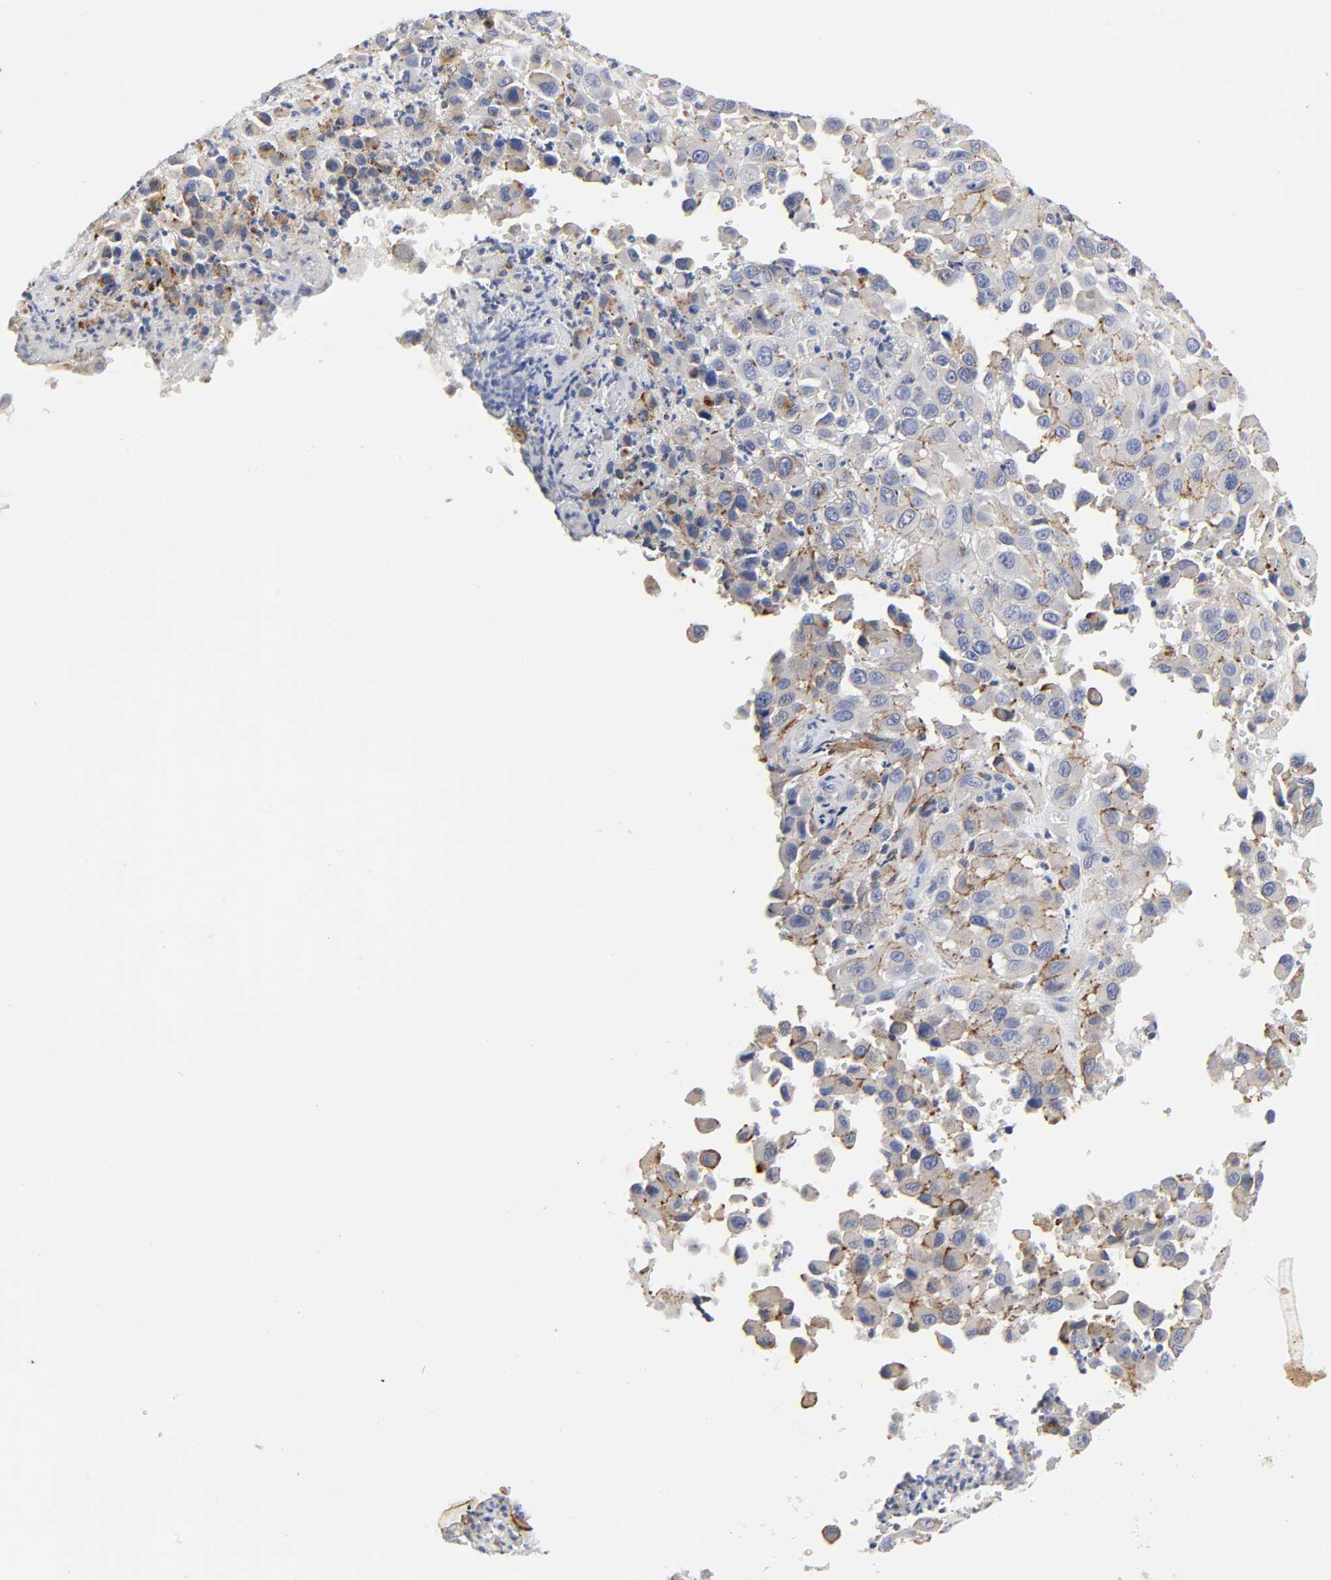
{"staining": {"intensity": "moderate", "quantity": "25%-75%", "location": "cytoplasmic/membranous"}, "tissue": "melanoma", "cell_type": "Tumor cells", "image_type": "cancer", "snomed": [{"axis": "morphology", "description": "Malignant melanoma, NOS"}, {"axis": "topography", "description": "Skin"}], "caption": "A brown stain labels moderate cytoplasmic/membranous expression of a protein in human melanoma tumor cells.", "gene": "LRP1", "patient": {"sex": "female", "age": 21}}